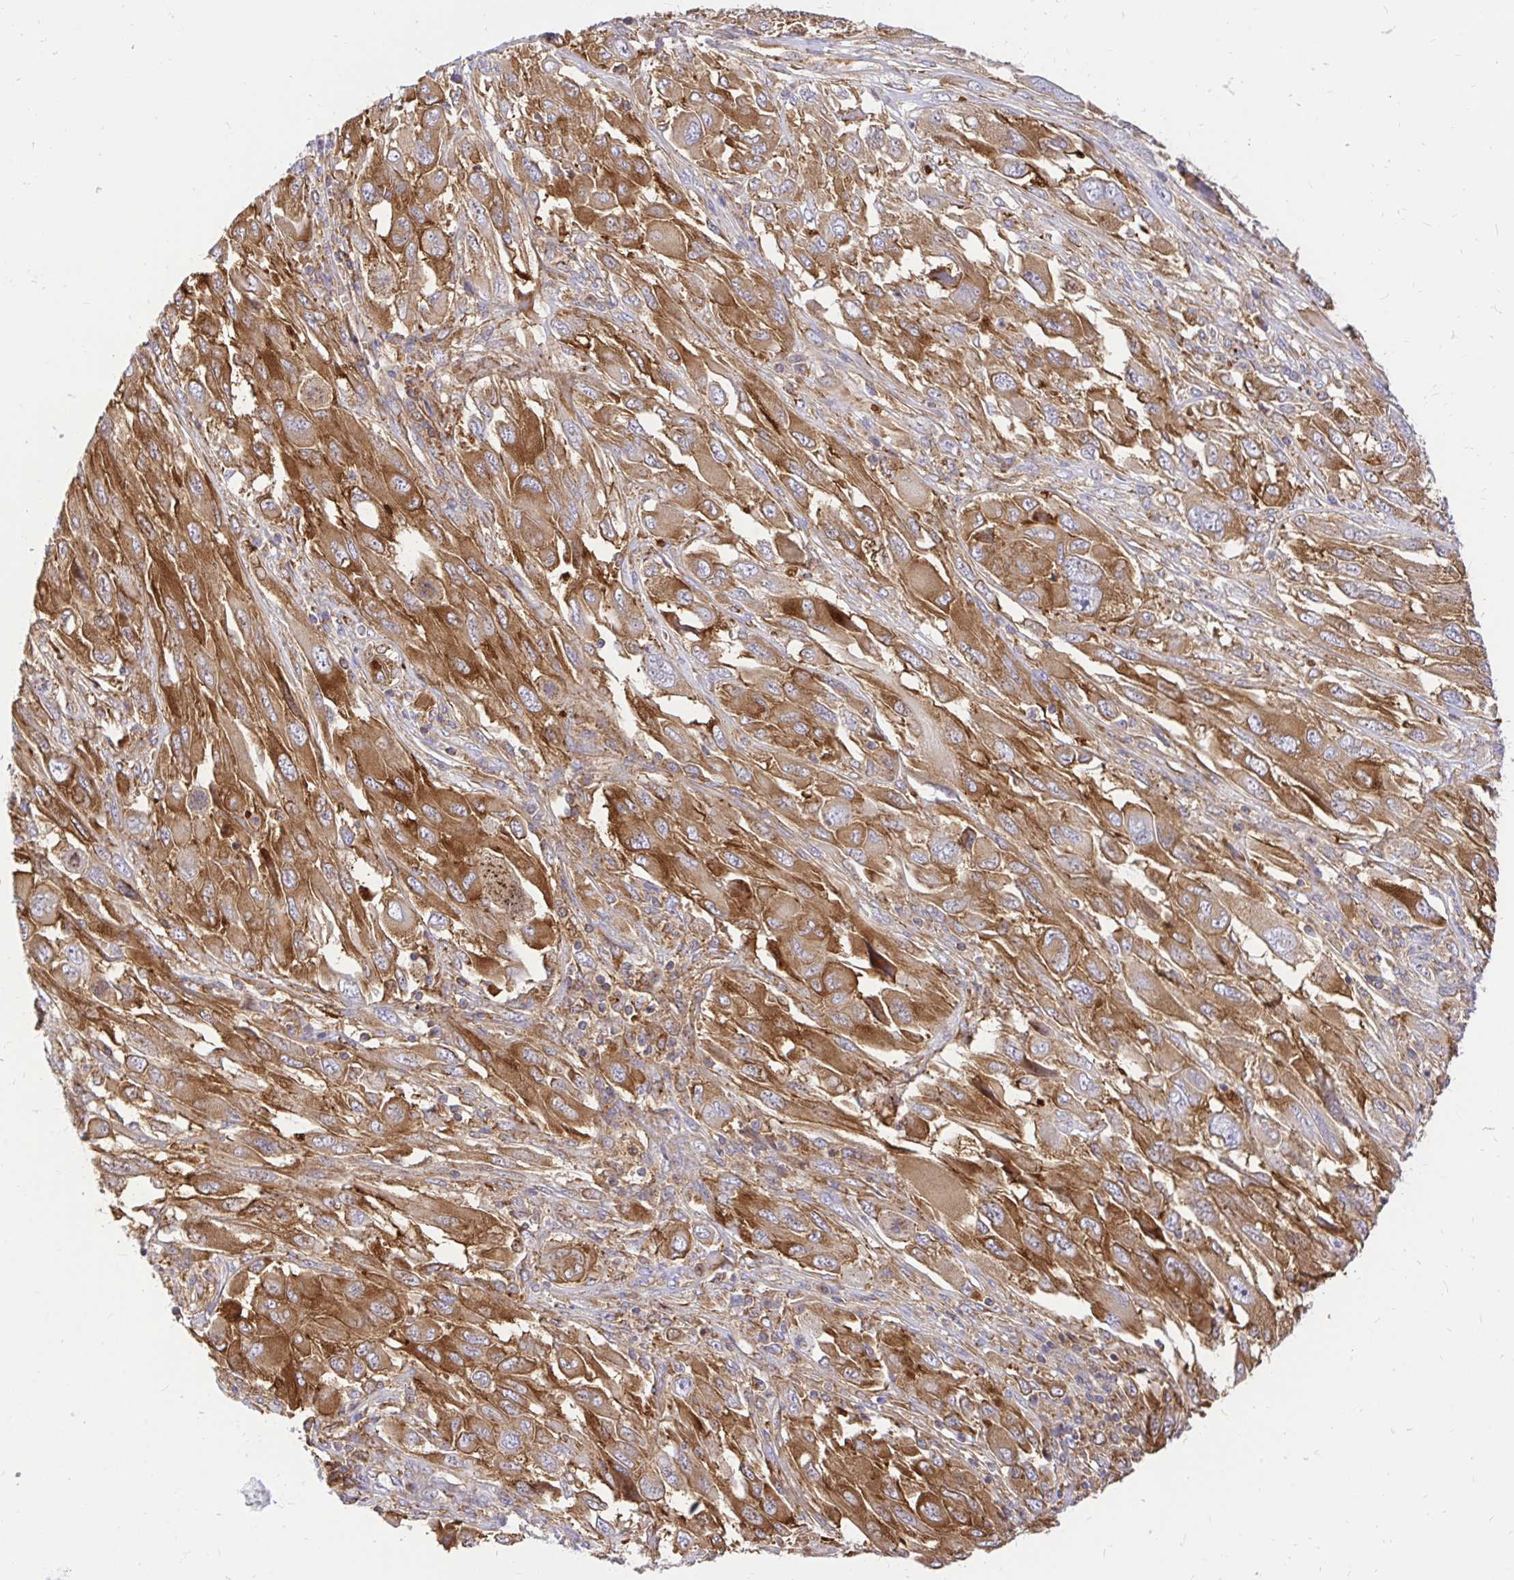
{"staining": {"intensity": "moderate", "quantity": ">75%", "location": "cytoplasmic/membranous"}, "tissue": "melanoma", "cell_type": "Tumor cells", "image_type": "cancer", "snomed": [{"axis": "morphology", "description": "Malignant melanoma, NOS"}, {"axis": "topography", "description": "Skin"}], "caption": "Protein expression analysis of human malignant melanoma reveals moderate cytoplasmic/membranous expression in about >75% of tumor cells. The protein of interest is stained brown, and the nuclei are stained in blue (DAB IHC with brightfield microscopy, high magnification).", "gene": "ABCB10", "patient": {"sex": "female", "age": 91}}